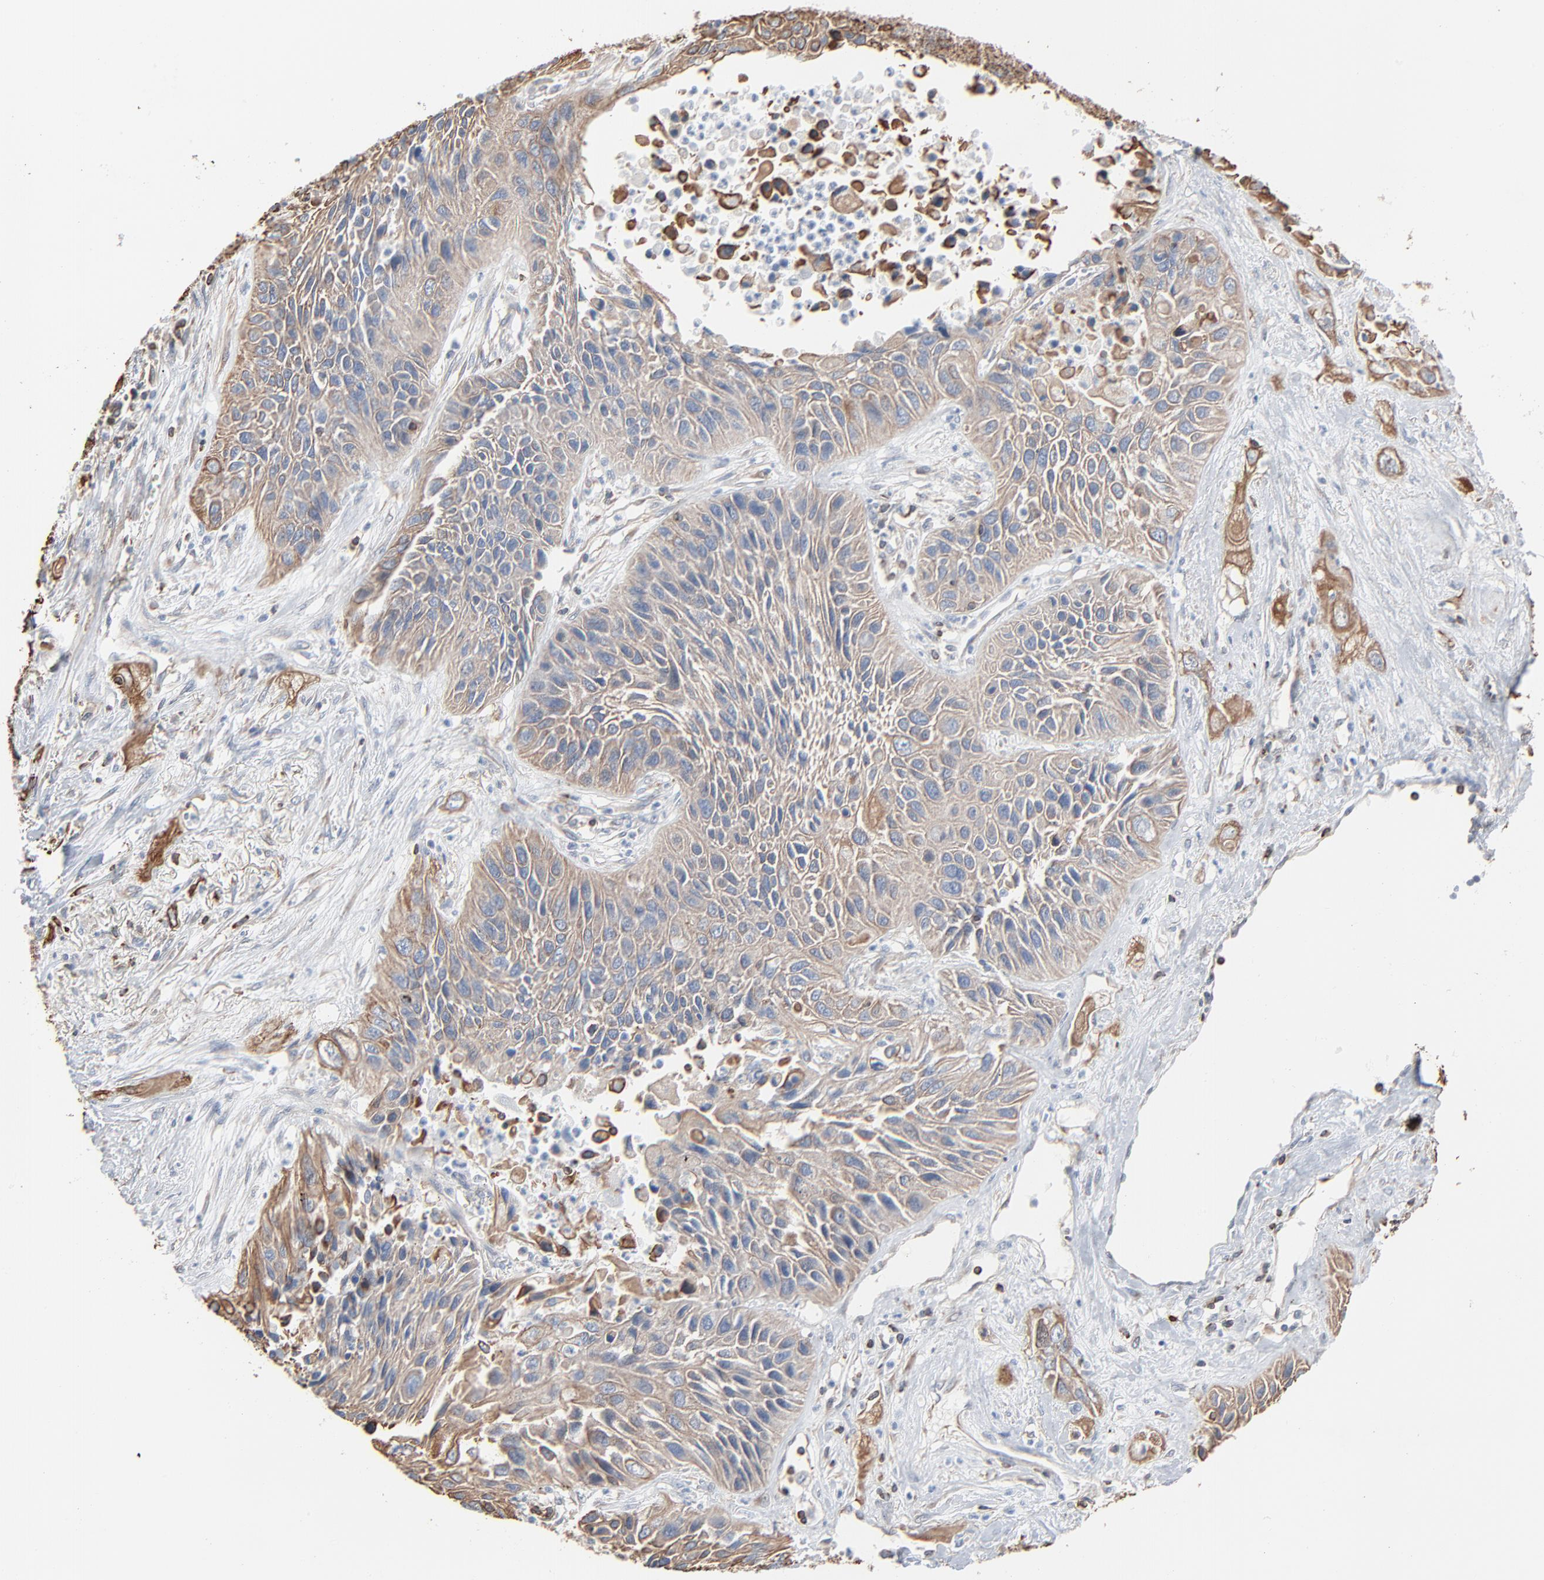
{"staining": {"intensity": "strong", "quantity": ">75%", "location": "cytoplasmic/membranous"}, "tissue": "lung cancer", "cell_type": "Tumor cells", "image_type": "cancer", "snomed": [{"axis": "morphology", "description": "Squamous cell carcinoma, NOS"}, {"axis": "topography", "description": "Lung"}], "caption": "Protein expression analysis of human lung cancer (squamous cell carcinoma) reveals strong cytoplasmic/membranous staining in about >75% of tumor cells.", "gene": "OPTN", "patient": {"sex": "female", "age": 76}}